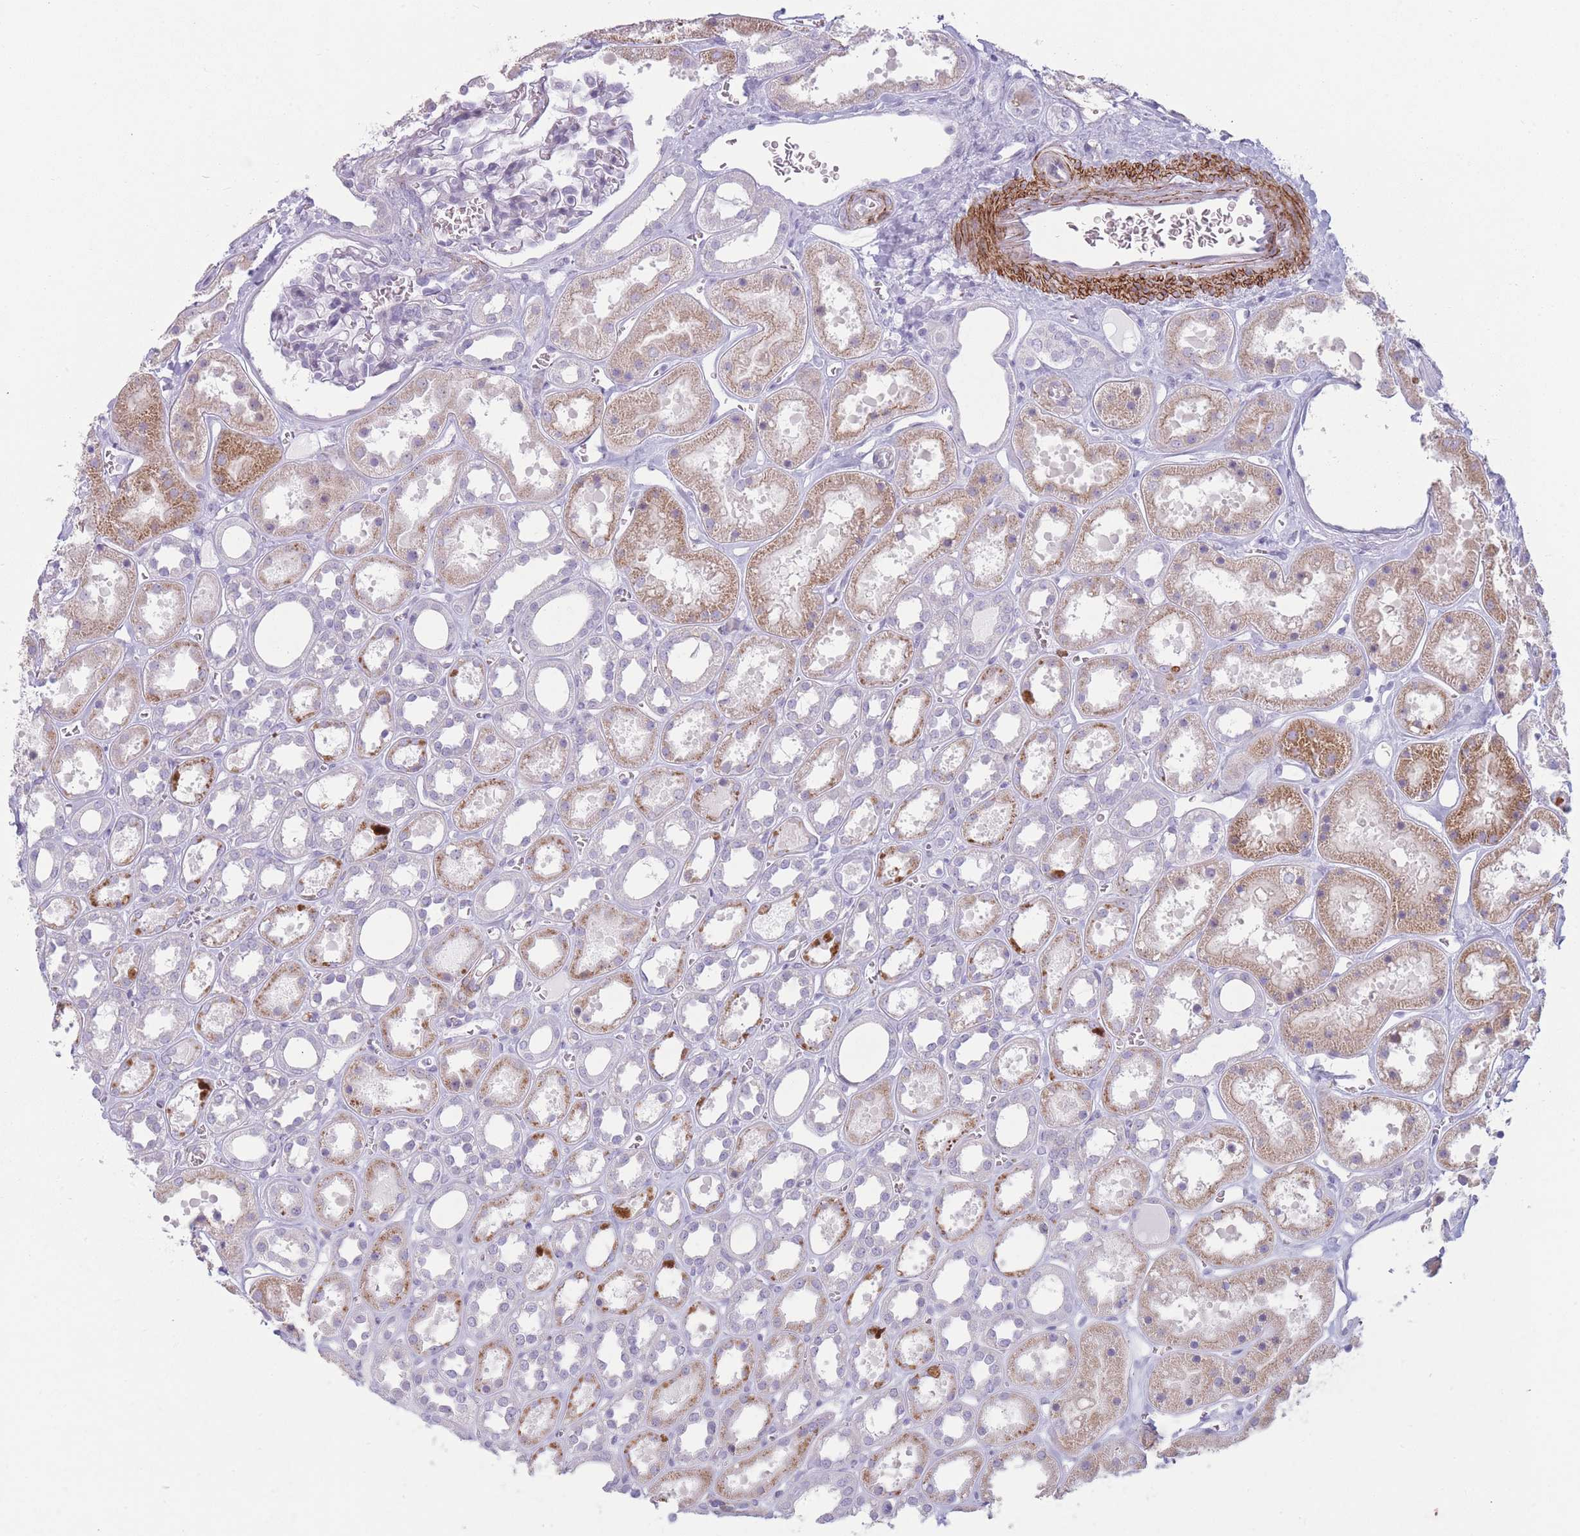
{"staining": {"intensity": "negative", "quantity": "none", "location": "none"}, "tissue": "kidney", "cell_type": "Cells in glomeruli", "image_type": "normal", "snomed": [{"axis": "morphology", "description": "Normal tissue, NOS"}, {"axis": "topography", "description": "Kidney"}], "caption": "The histopathology image displays no significant staining in cells in glomeruli of kidney.", "gene": "IFNA10", "patient": {"sex": "female", "age": 41}}